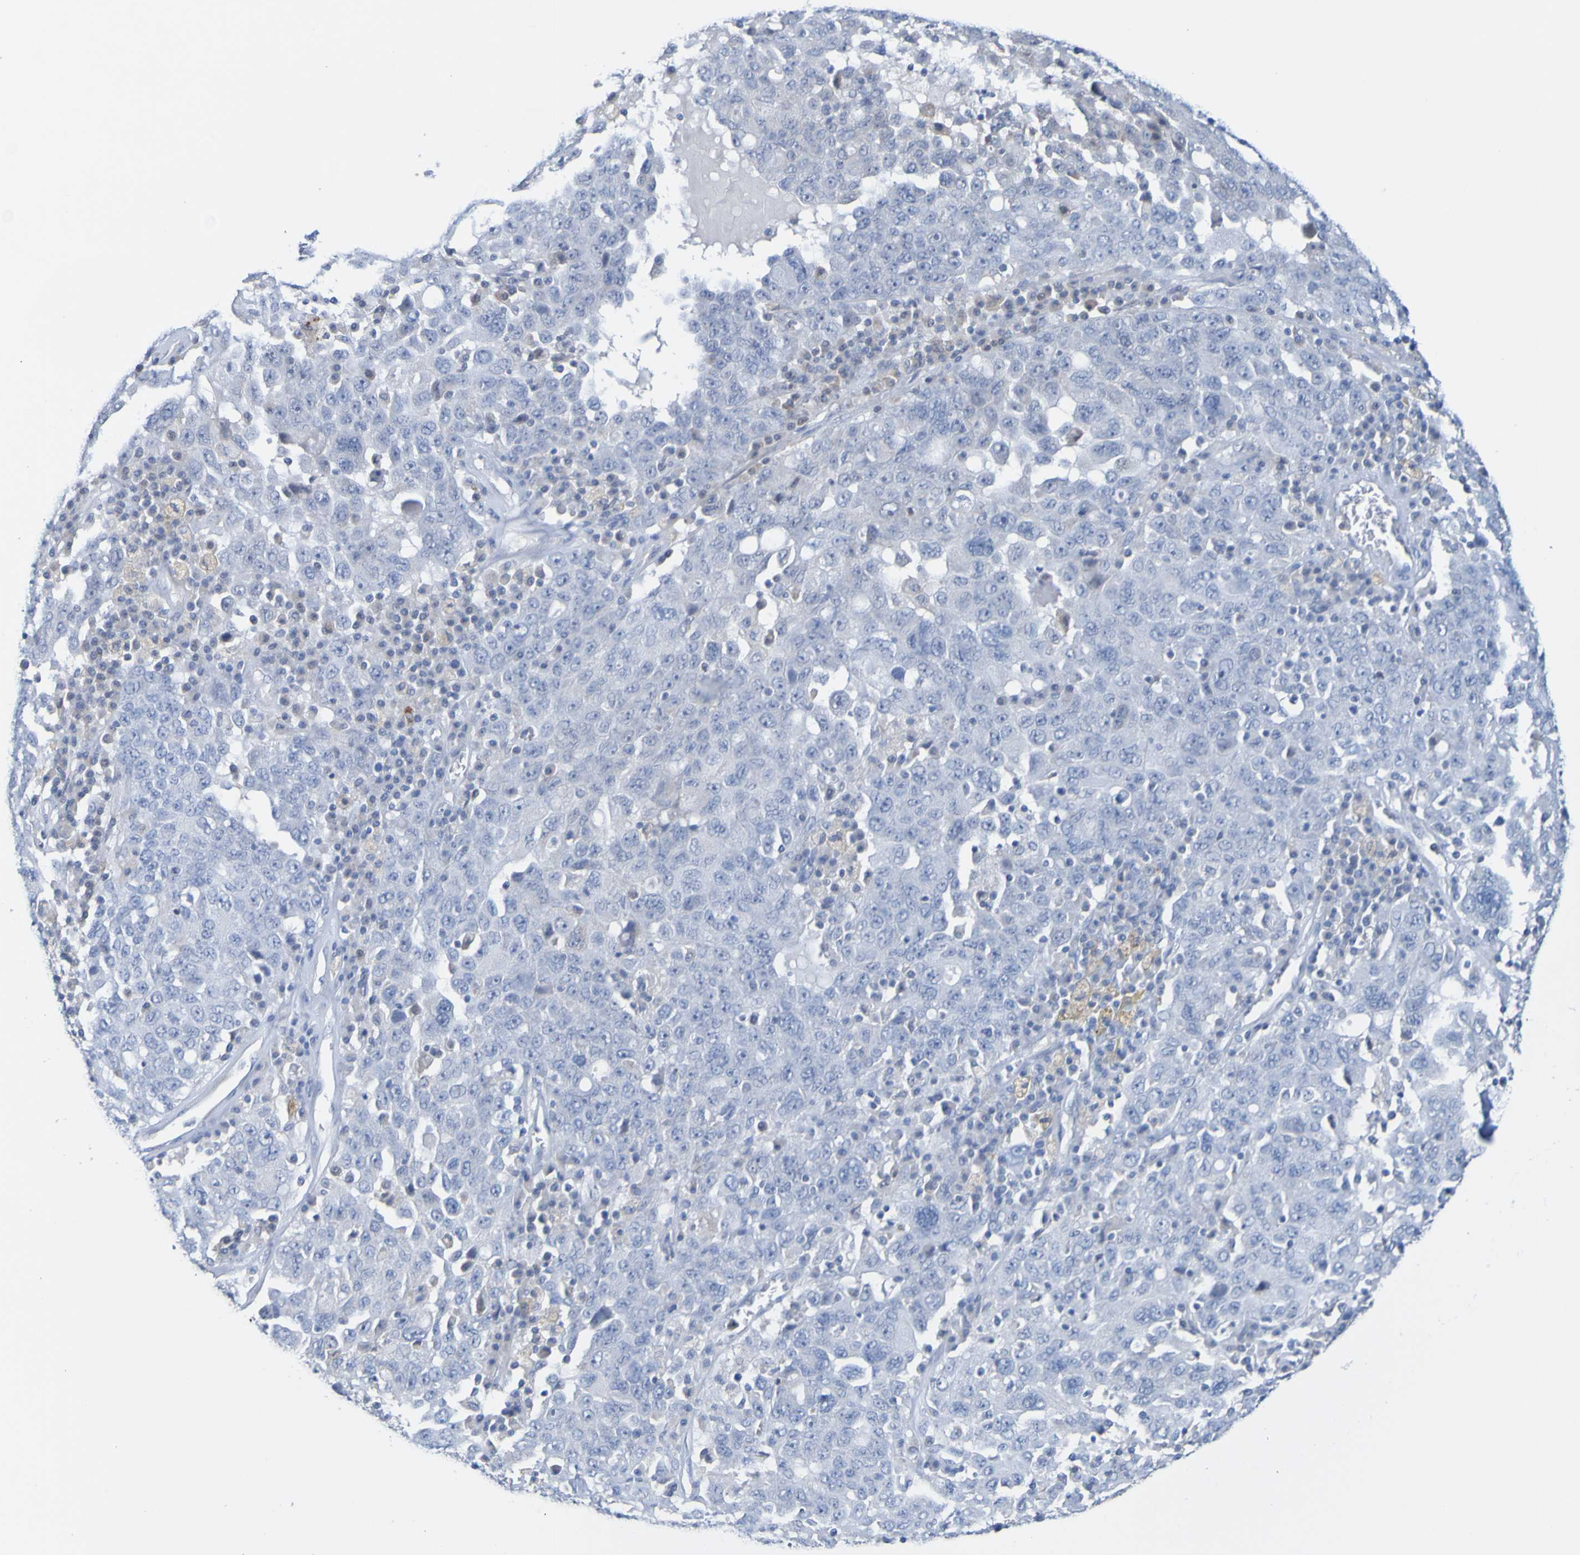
{"staining": {"intensity": "negative", "quantity": "none", "location": "none"}, "tissue": "ovarian cancer", "cell_type": "Tumor cells", "image_type": "cancer", "snomed": [{"axis": "morphology", "description": "Carcinoma, endometroid"}, {"axis": "topography", "description": "Ovary"}], "caption": "The immunohistochemistry photomicrograph has no significant positivity in tumor cells of endometroid carcinoma (ovarian) tissue.", "gene": "ACMSD", "patient": {"sex": "female", "age": 62}}